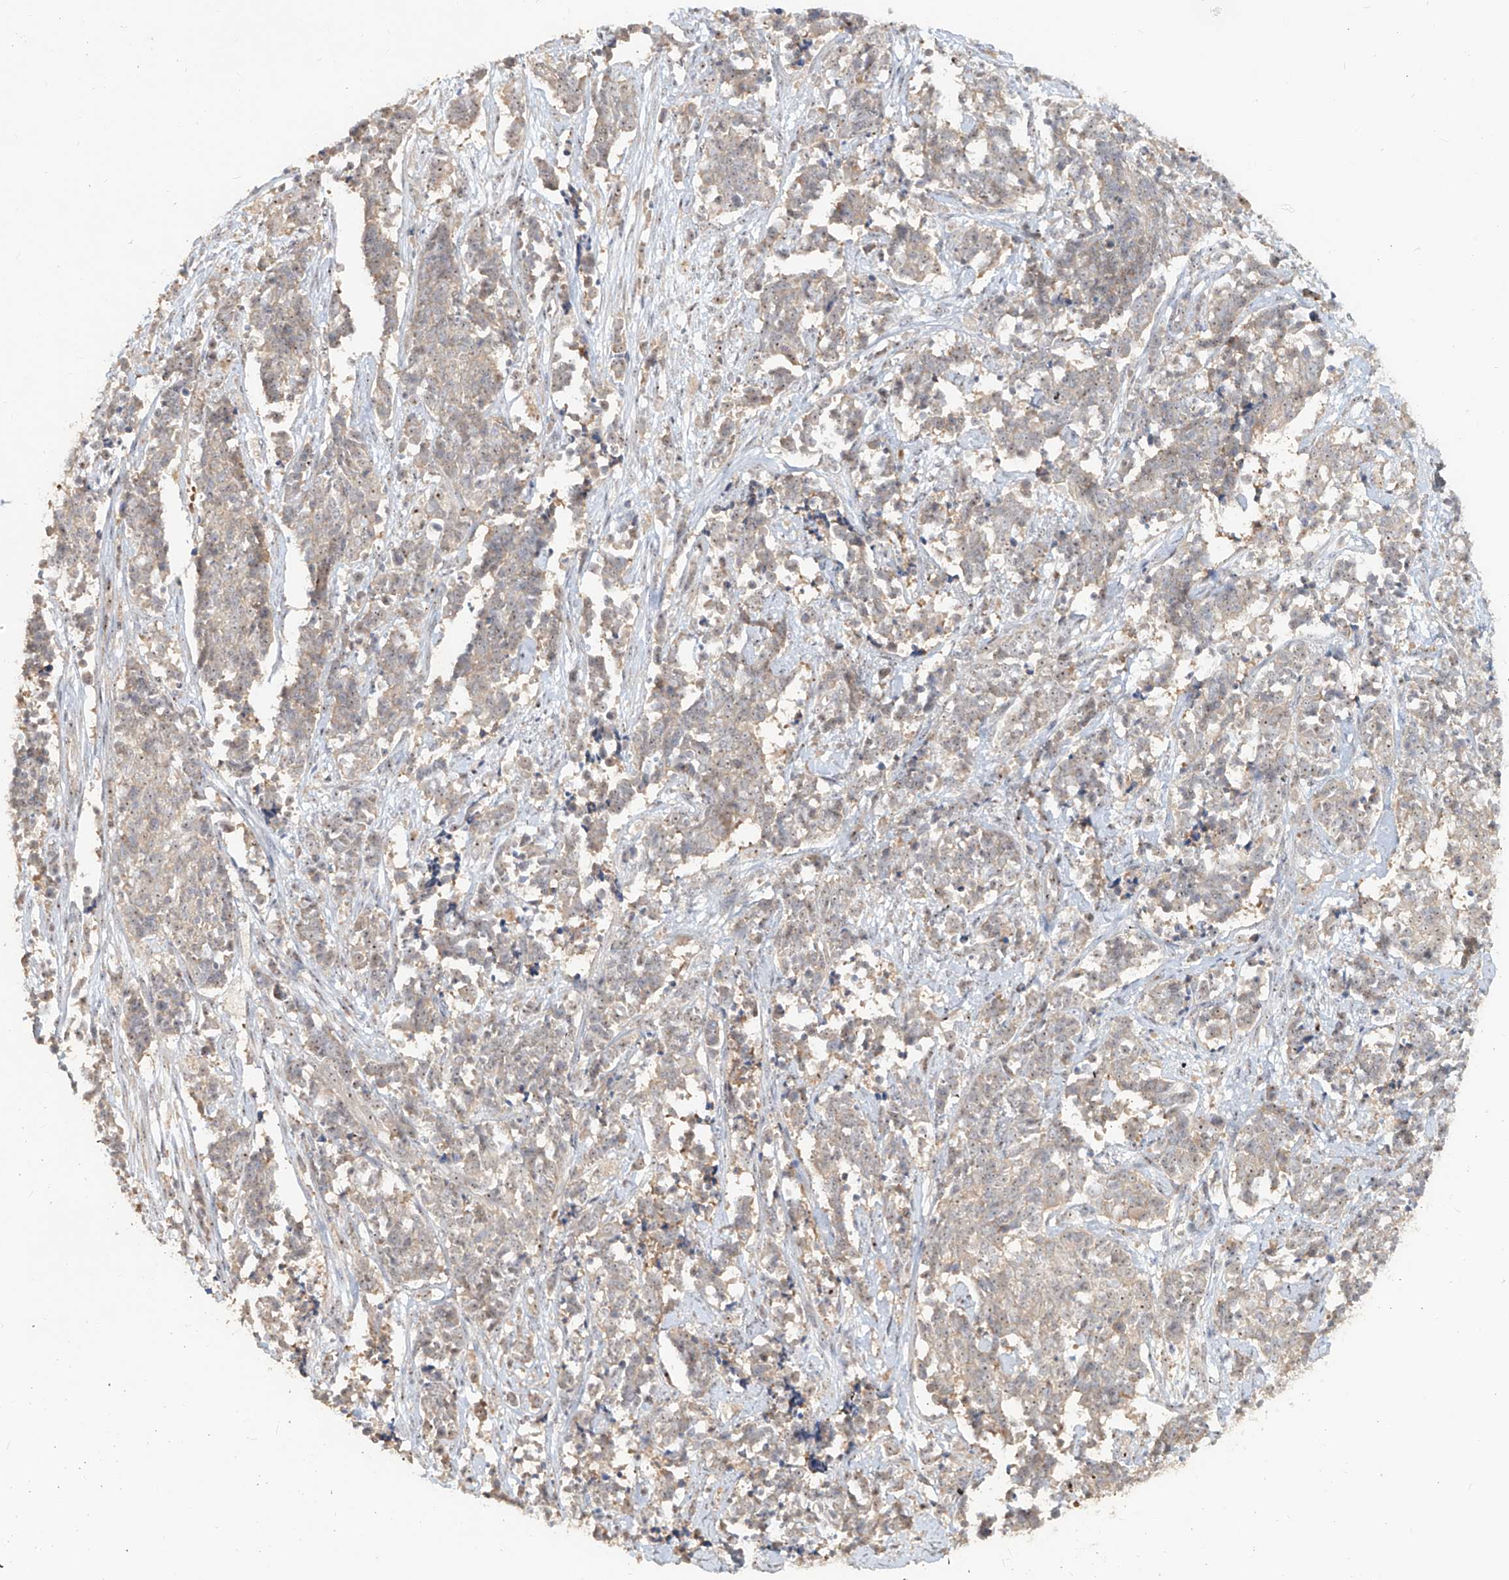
{"staining": {"intensity": "weak", "quantity": "25%-75%", "location": "cytoplasmic/membranous,nuclear"}, "tissue": "cervical cancer", "cell_type": "Tumor cells", "image_type": "cancer", "snomed": [{"axis": "morphology", "description": "Normal tissue, NOS"}, {"axis": "morphology", "description": "Squamous cell carcinoma, NOS"}, {"axis": "topography", "description": "Cervix"}], "caption": "The photomicrograph exhibits immunohistochemical staining of squamous cell carcinoma (cervical). There is weak cytoplasmic/membranous and nuclear staining is identified in approximately 25%-75% of tumor cells.", "gene": "BYSL", "patient": {"sex": "female", "age": 35}}